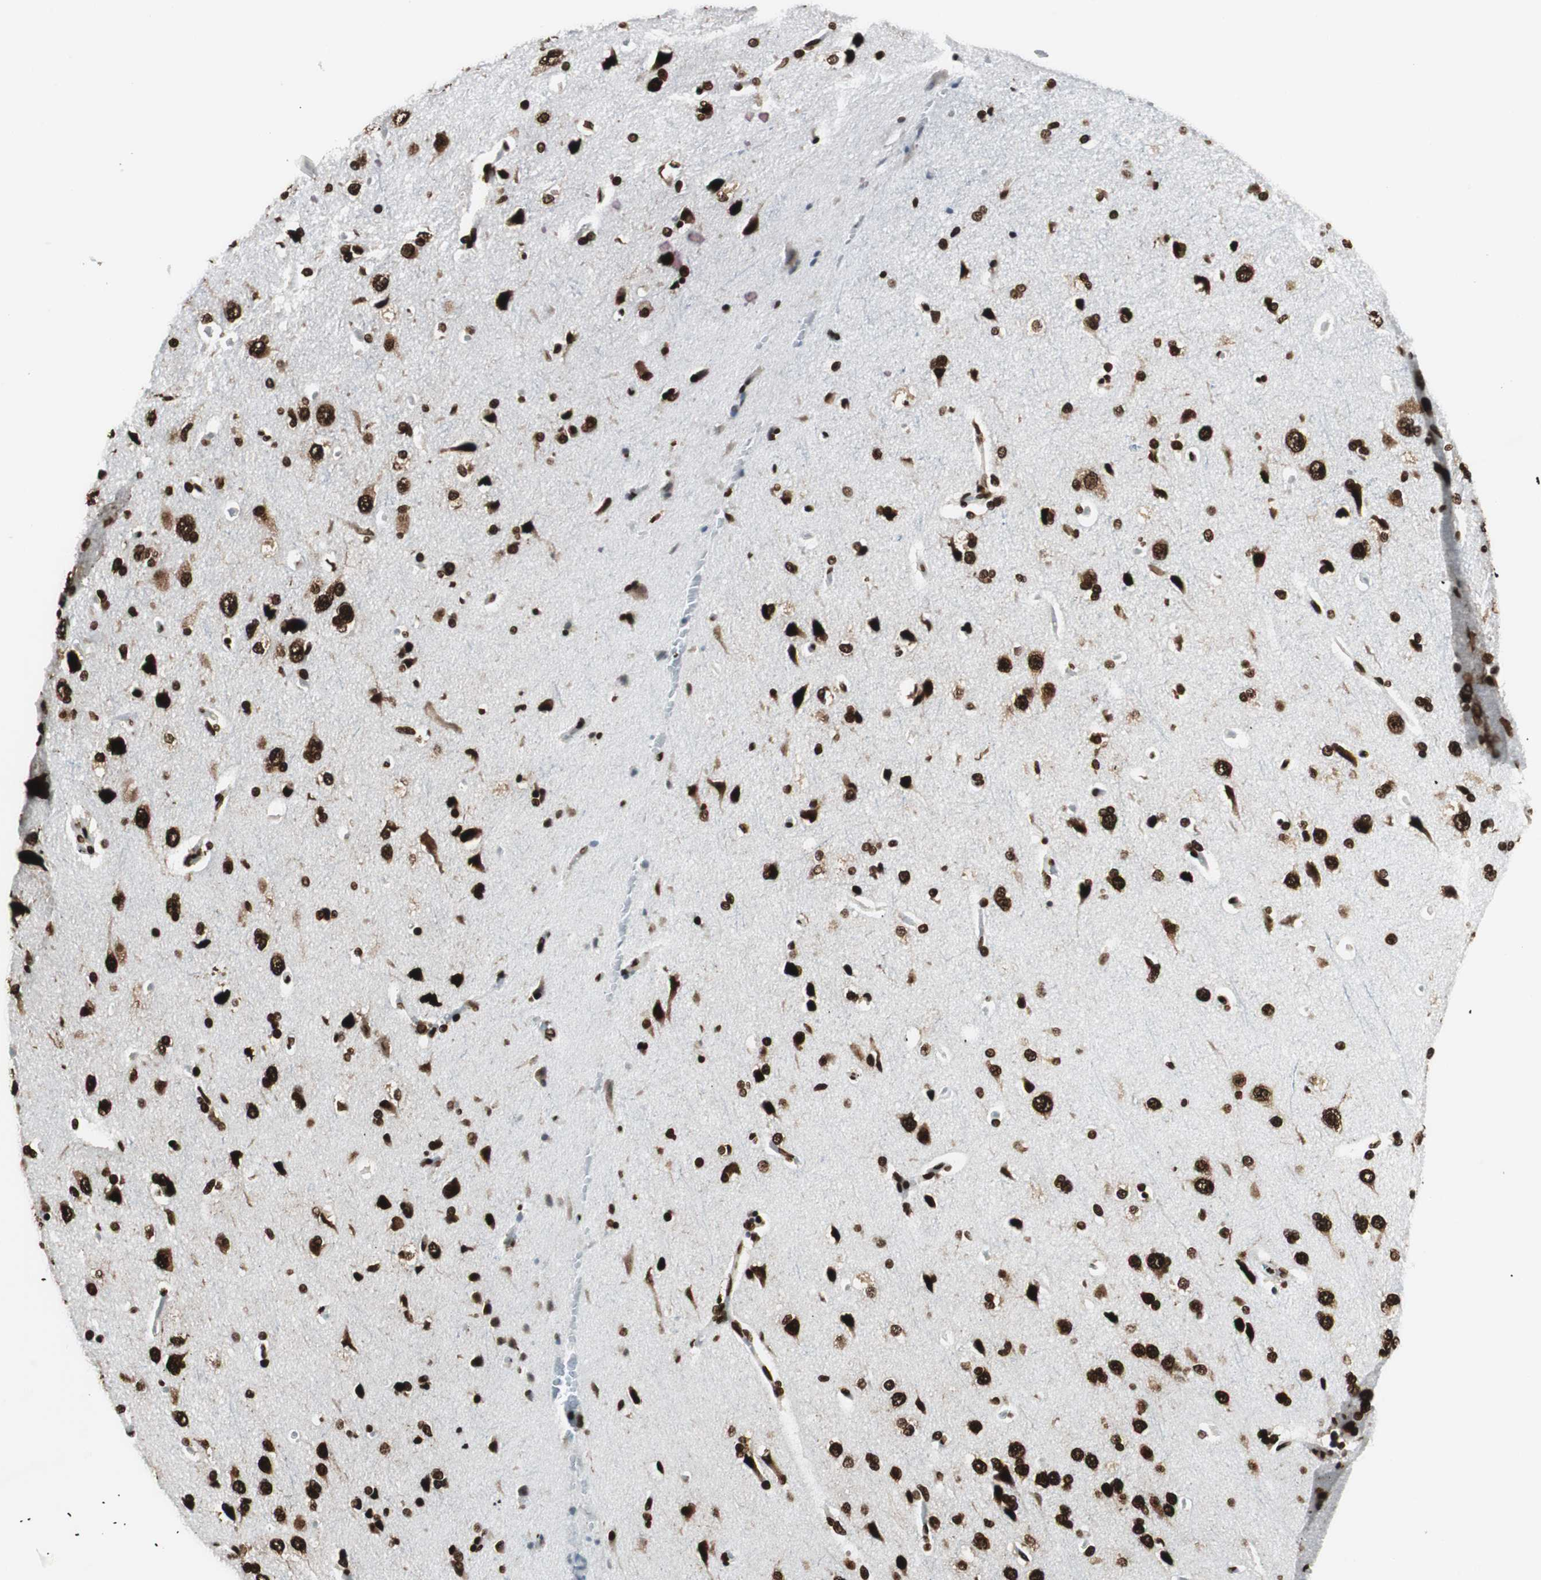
{"staining": {"intensity": "strong", "quantity": ">75%", "location": "cytoplasmic/membranous,nuclear"}, "tissue": "cerebral cortex", "cell_type": "Endothelial cells", "image_type": "normal", "snomed": [{"axis": "morphology", "description": "Normal tissue, NOS"}, {"axis": "topography", "description": "Cerebral cortex"}], "caption": "Immunohistochemistry histopathology image of normal human cerebral cortex stained for a protein (brown), which displays high levels of strong cytoplasmic/membranous,nuclear staining in approximately >75% of endothelial cells.", "gene": "EWSR1", "patient": {"sex": "male", "age": 62}}